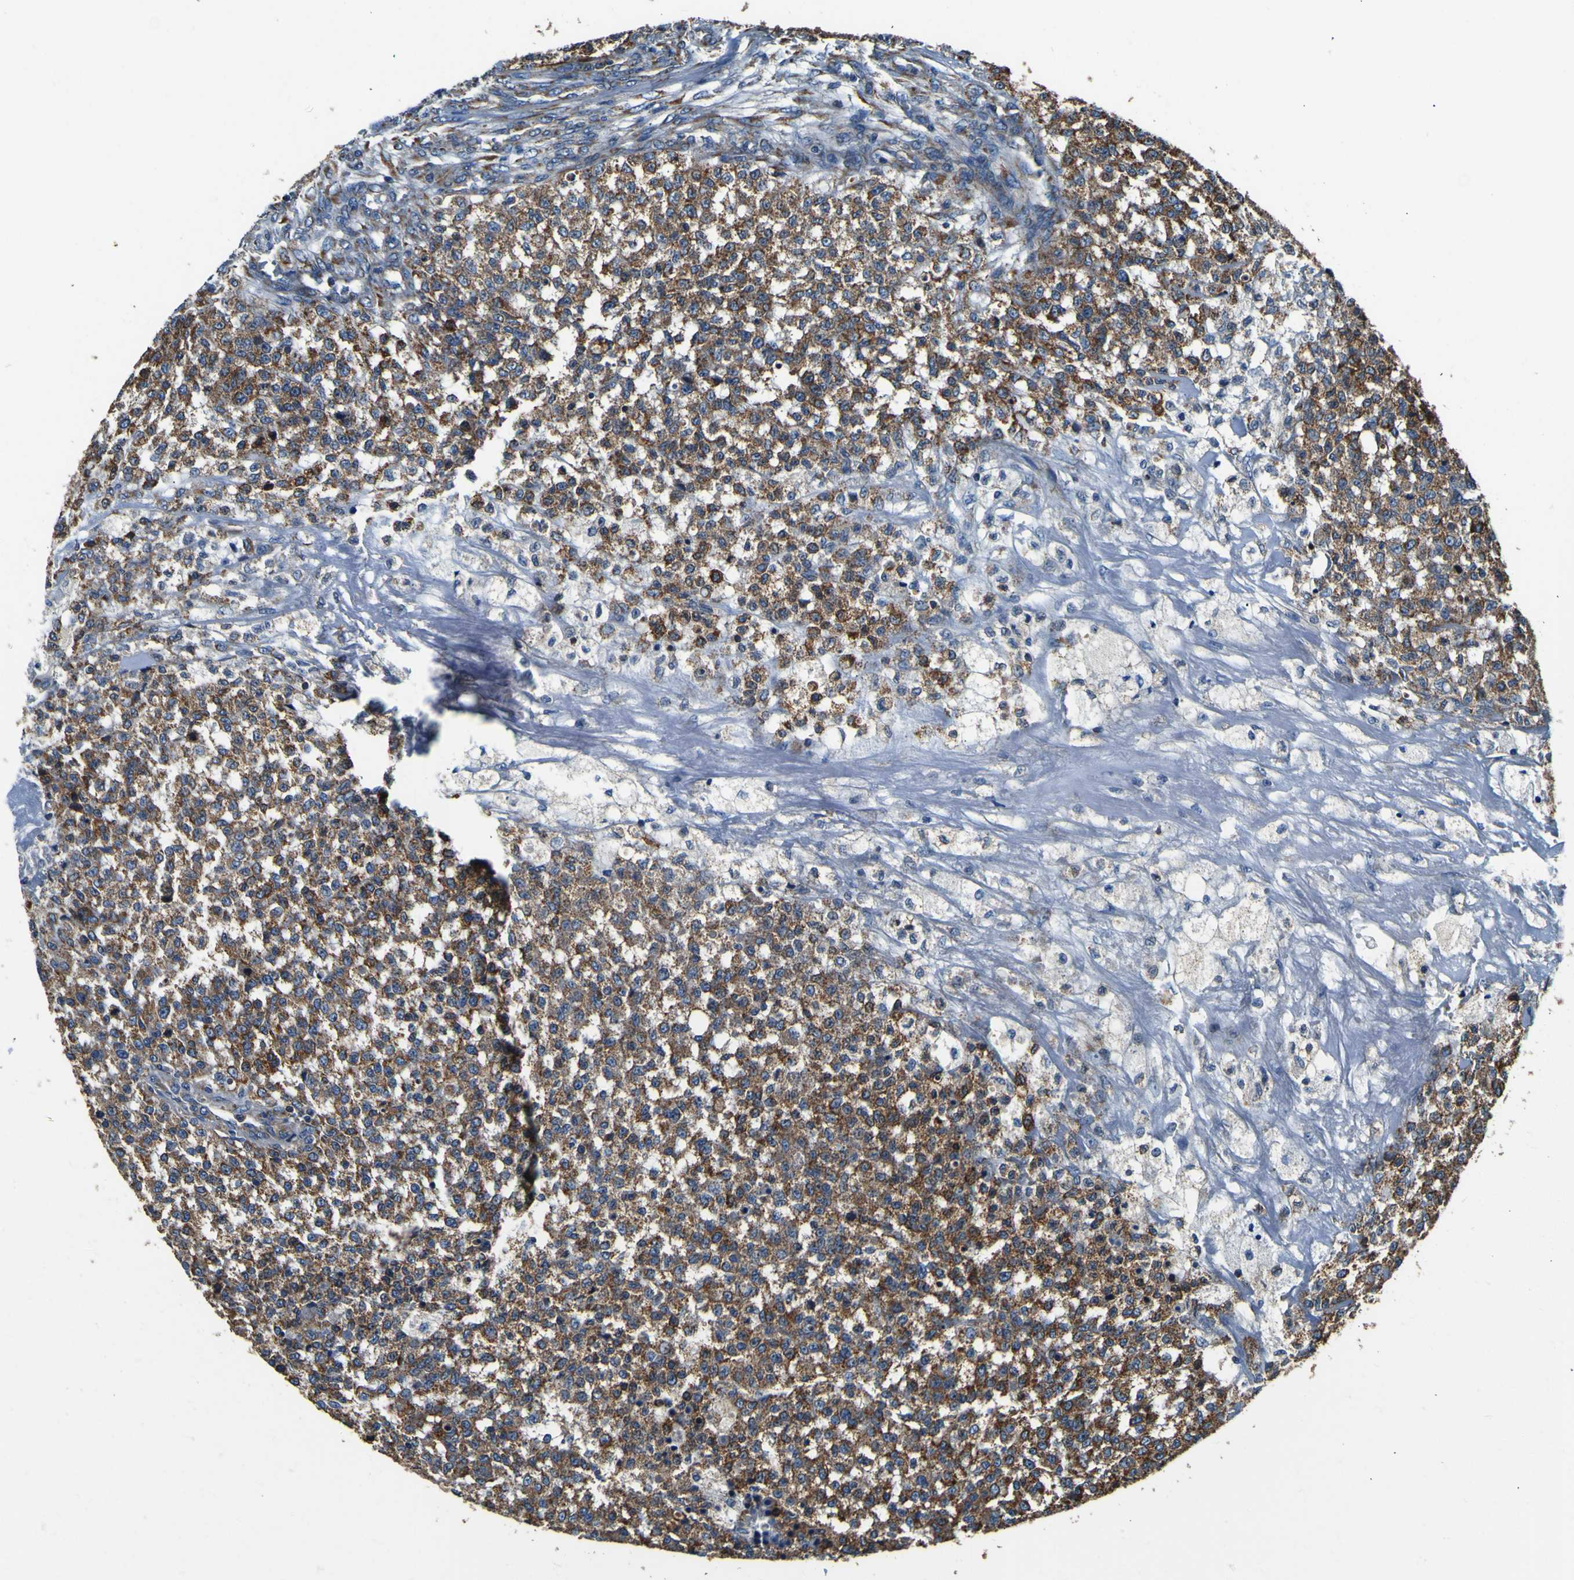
{"staining": {"intensity": "strong", "quantity": ">75%", "location": "cytoplasmic/membranous"}, "tissue": "testis cancer", "cell_type": "Tumor cells", "image_type": "cancer", "snomed": [{"axis": "morphology", "description": "Seminoma, NOS"}, {"axis": "topography", "description": "Testis"}], "caption": "High-magnification brightfield microscopy of testis cancer stained with DAB (3,3'-diaminobenzidine) (brown) and counterstained with hematoxylin (blue). tumor cells exhibit strong cytoplasmic/membranous expression is present in approximately>75% of cells. Using DAB (3,3'-diaminobenzidine) (brown) and hematoxylin (blue) stains, captured at high magnification using brightfield microscopy.", "gene": "INPP5A", "patient": {"sex": "male", "age": 59}}